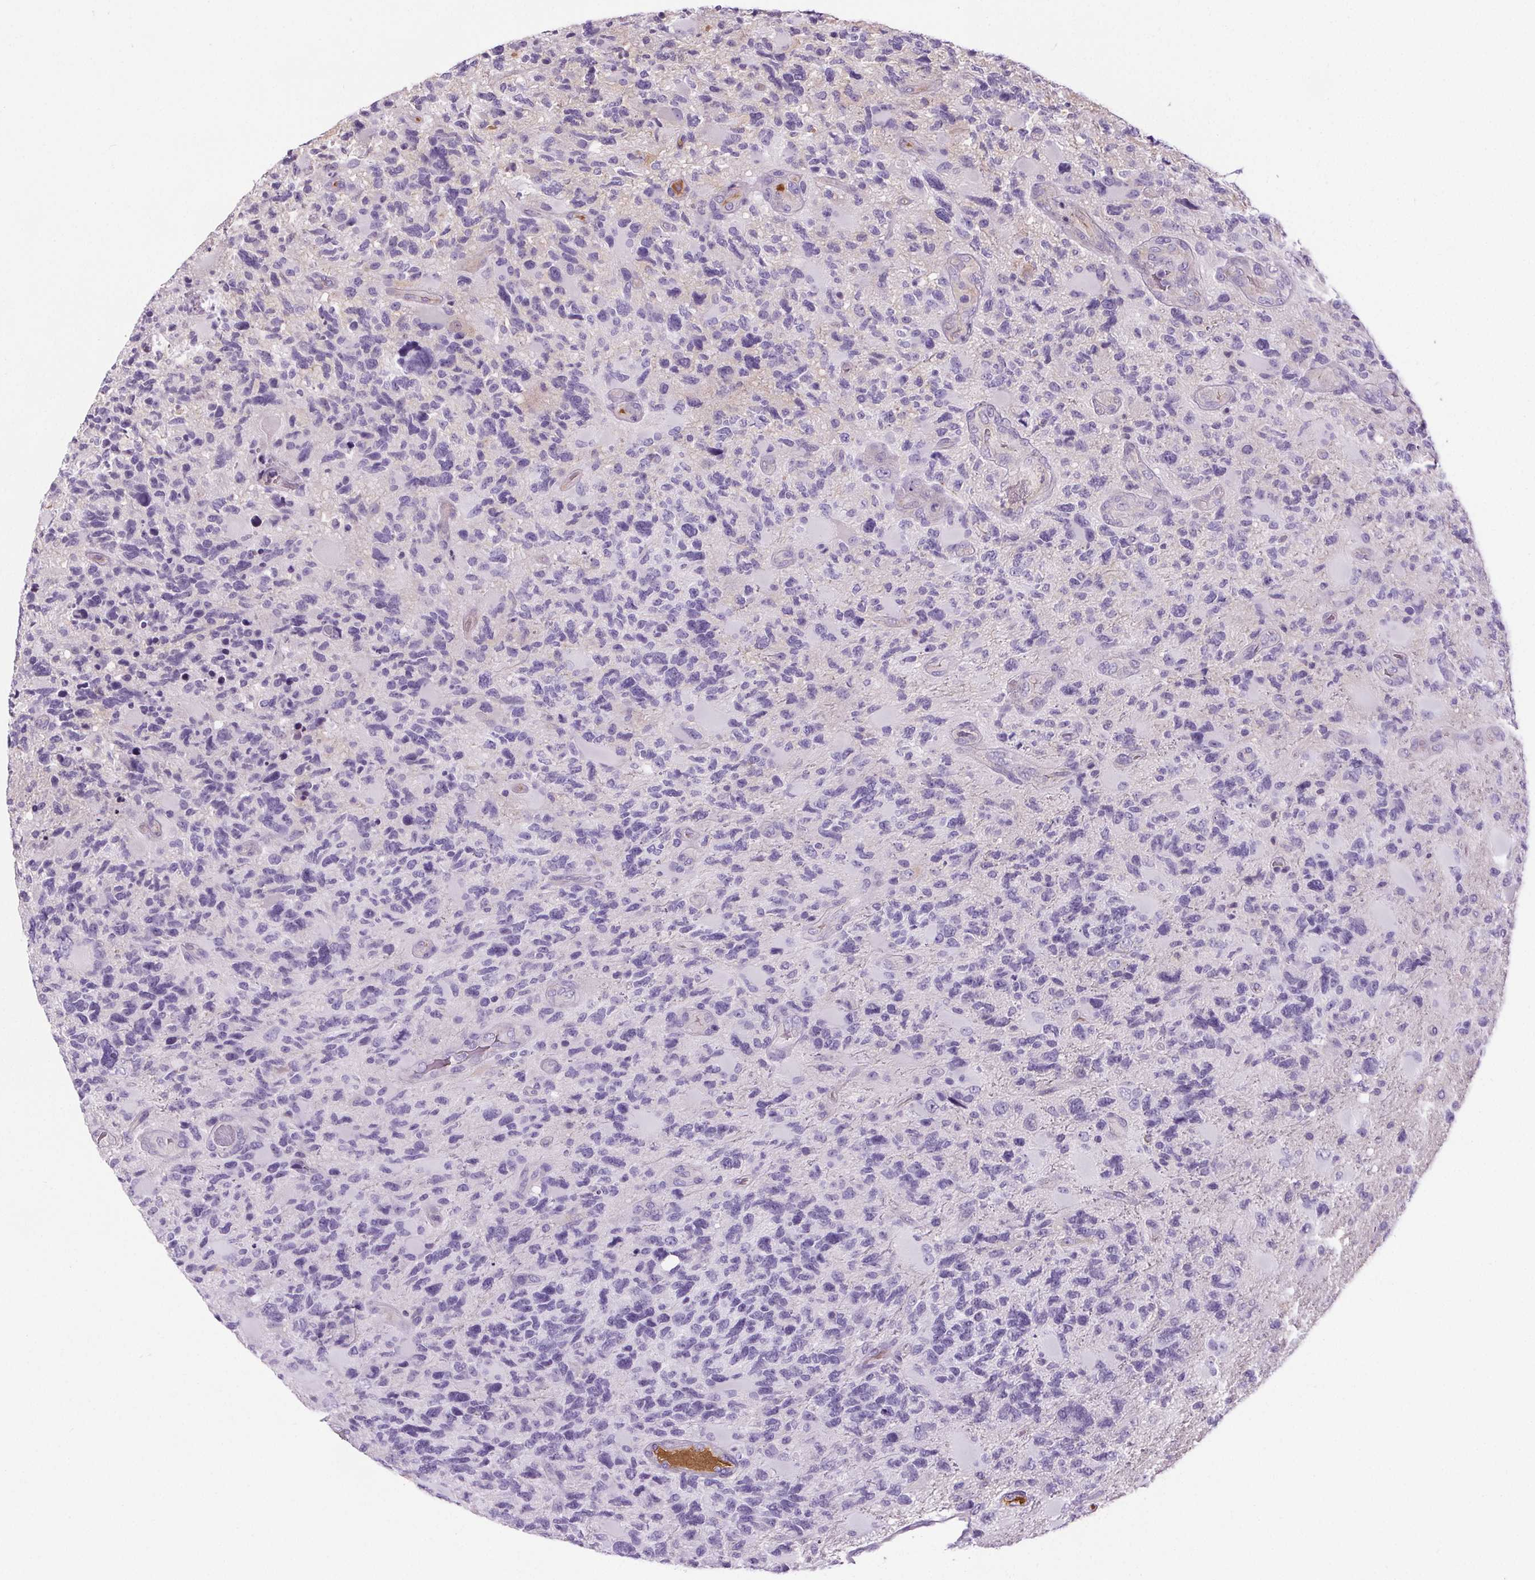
{"staining": {"intensity": "negative", "quantity": "none", "location": "none"}, "tissue": "glioma", "cell_type": "Tumor cells", "image_type": "cancer", "snomed": [{"axis": "morphology", "description": "Glioma, malignant, High grade"}, {"axis": "topography", "description": "Brain"}], "caption": "Immunohistochemistry of glioma displays no positivity in tumor cells. (DAB IHC visualized using brightfield microscopy, high magnification).", "gene": "CD5L", "patient": {"sex": "female", "age": 71}}